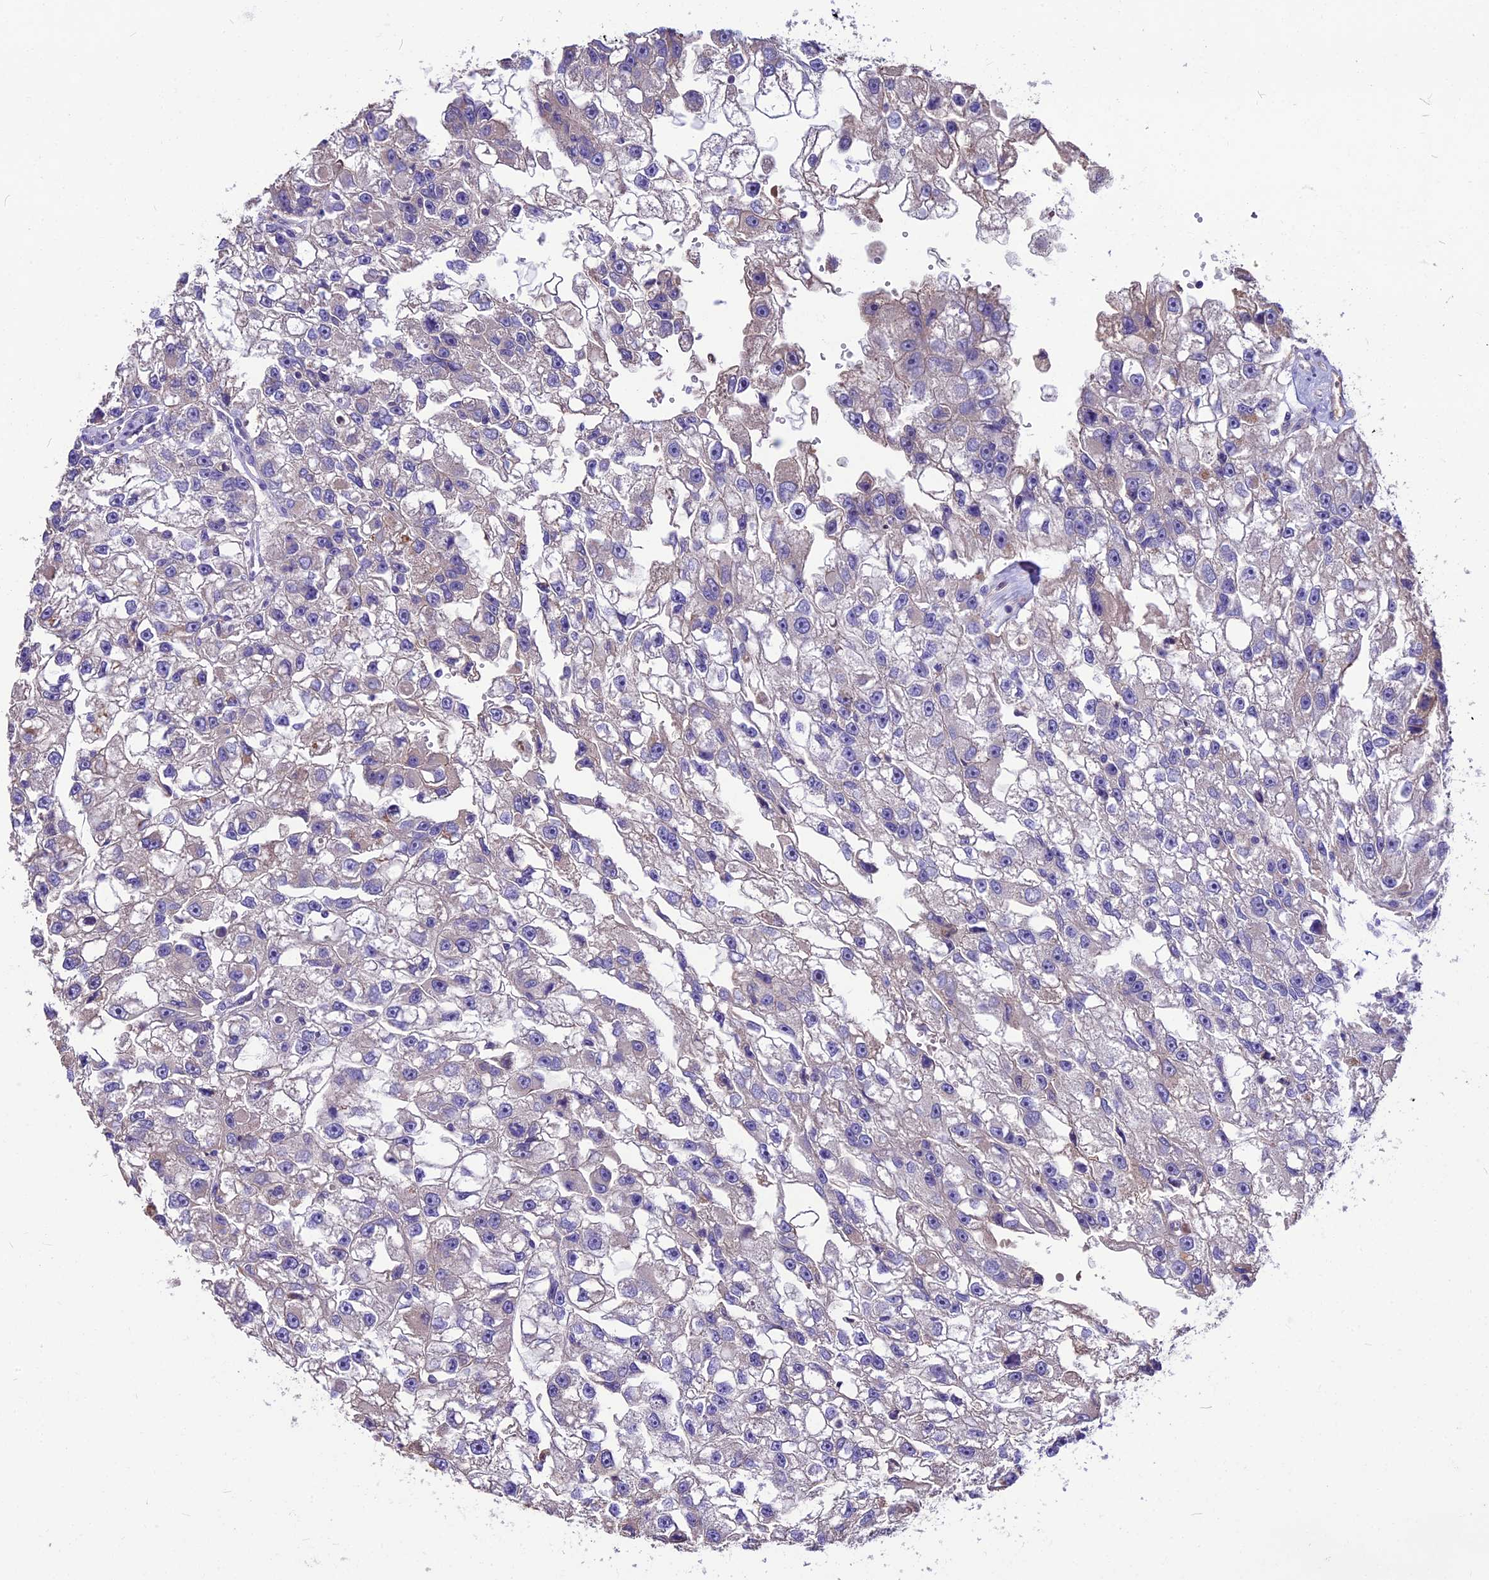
{"staining": {"intensity": "weak", "quantity": "<25%", "location": "cytoplasmic/membranous"}, "tissue": "renal cancer", "cell_type": "Tumor cells", "image_type": "cancer", "snomed": [{"axis": "morphology", "description": "Adenocarcinoma, NOS"}, {"axis": "topography", "description": "Kidney"}], "caption": "High power microscopy photomicrograph of an IHC micrograph of adenocarcinoma (renal), revealing no significant positivity in tumor cells.", "gene": "ANO3", "patient": {"sex": "male", "age": 63}}